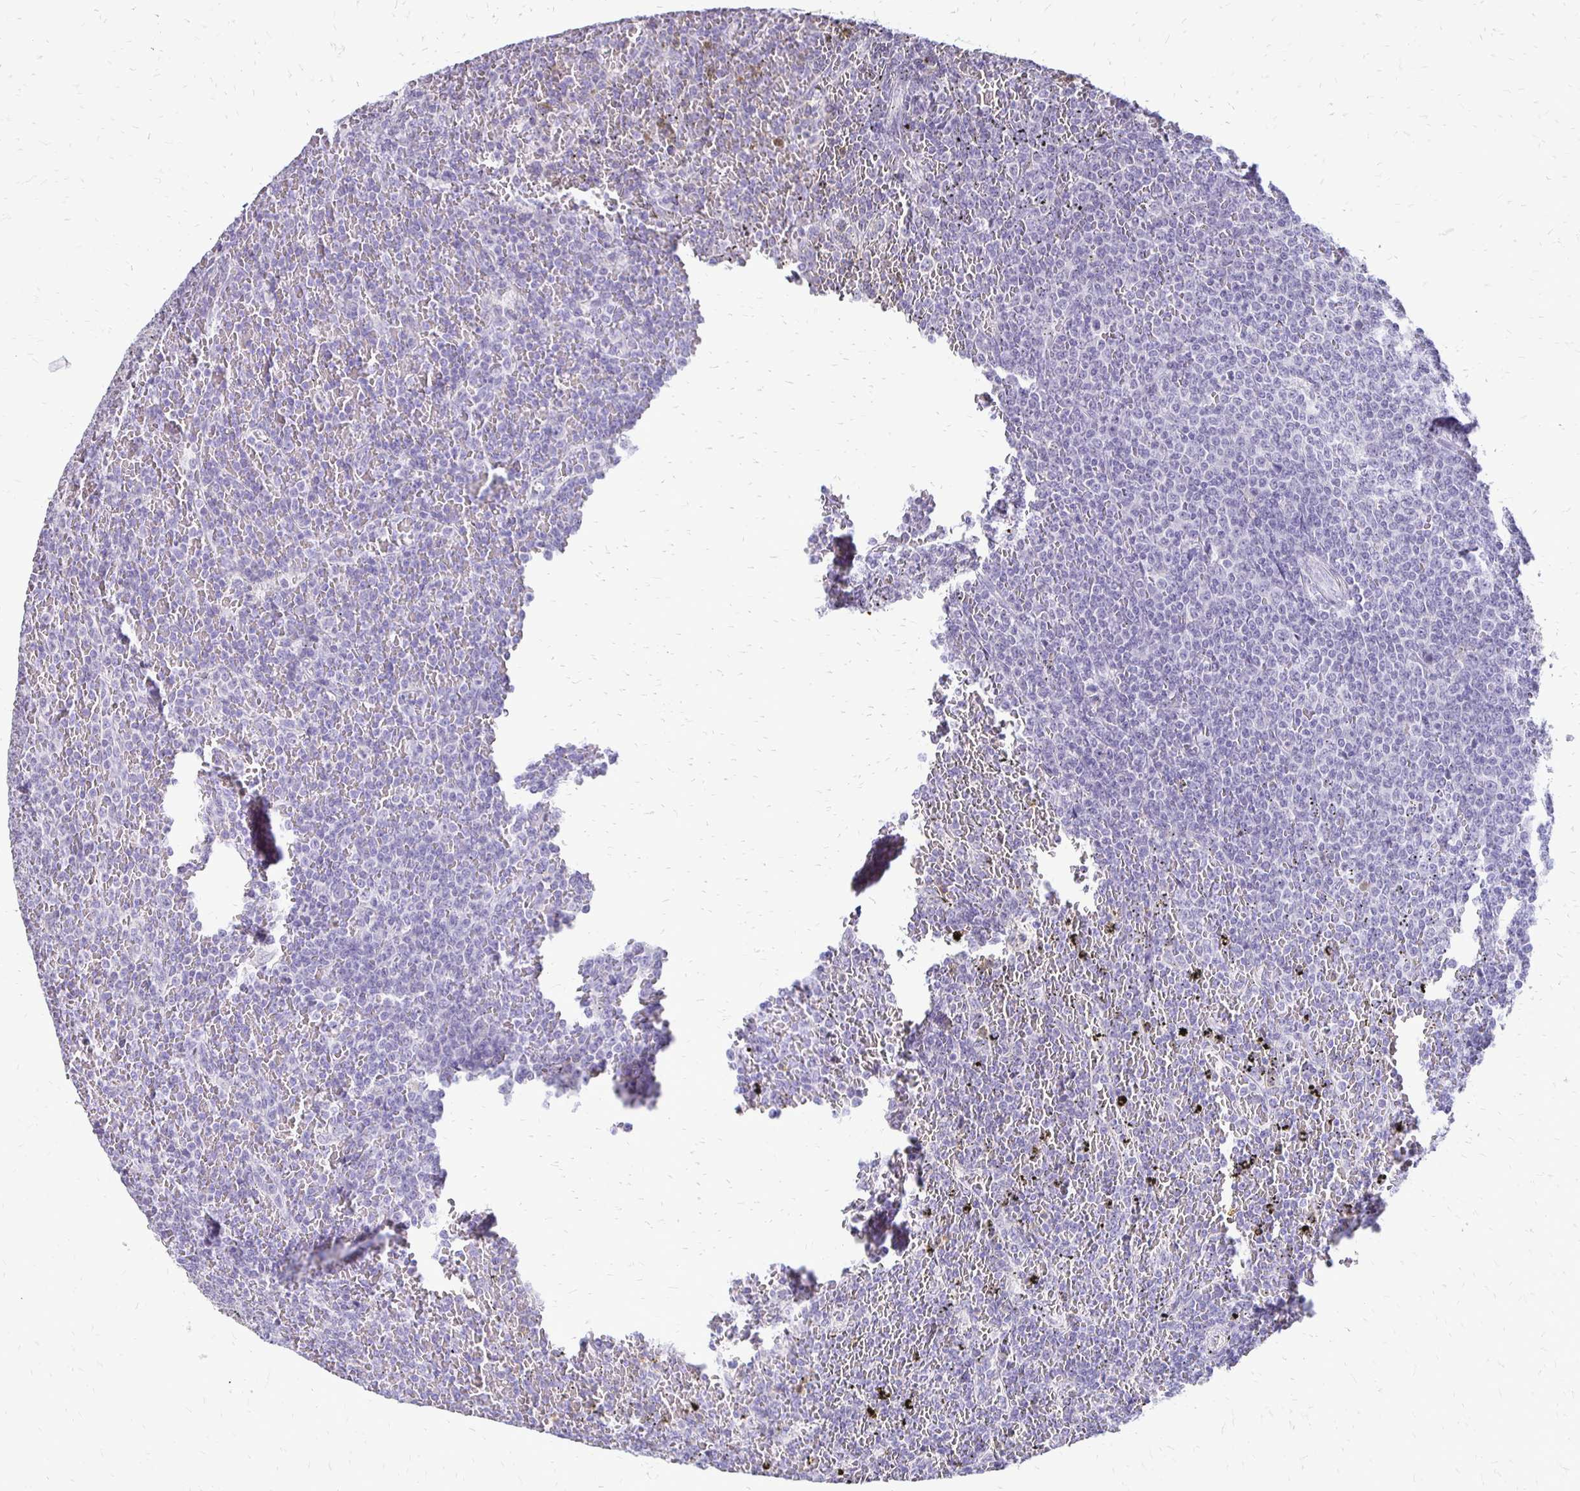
{"staining": {"intensity": "negative", "quantity": "none", "location": "none"}, "tissue": "lymphoma", "cell_type": "Tumor cells", "image_type": "cancer", "snomed": [{"axis": "morphology", "description": "Malignant lymphoma, non-Hodgkin's type, Low grade"}, {"axis": "topography", "description": "Spleen"}], "caption": "IHC photomicrograph of human malignant lymphoma, non-Hodgkin's type (low-grade) stained for a protein (brown), which reveals no positivity in tumor cells.", "gene": "ALPG", "patient": {"sex": "female", "age": 77}}